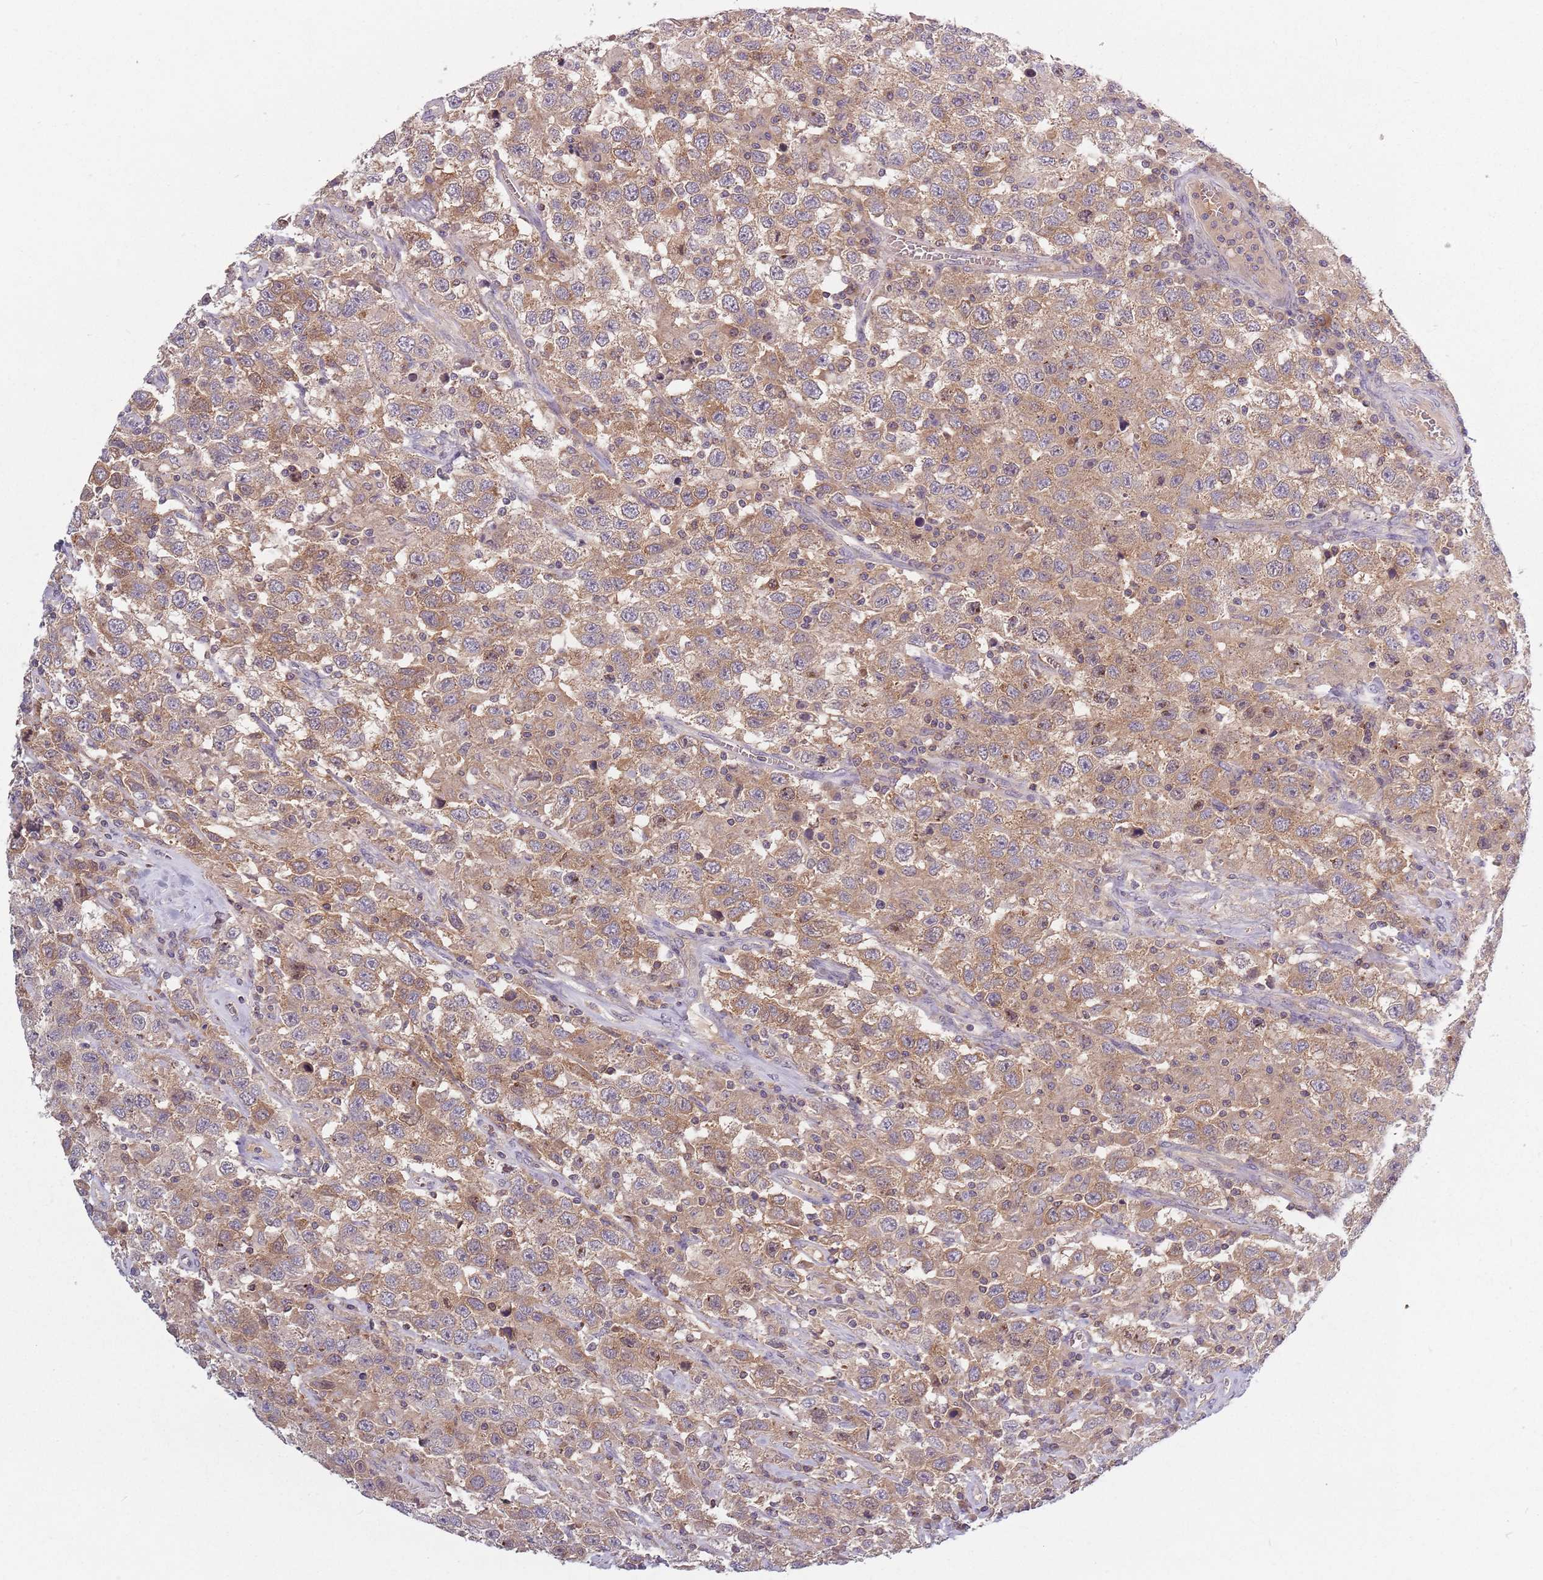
{"staining": {"intensity": "weak", "quantity": "25%-75%", "location": "cytoplasmic/membranous"}, "tissue": "testis cancer", "cell_type": "Tumor cells", "image_type": "cancer", "snomed": [{"axis": "morphology", "description": "Seminoma, NOS"}, {"axis": "topography", "description": "Testis"}], "caption": "Human testis seminoma stained with a protein marker displays weak staining in tumor cells.", "gene": "ASB13", "patient": {"sex": "male", "age": 41}}